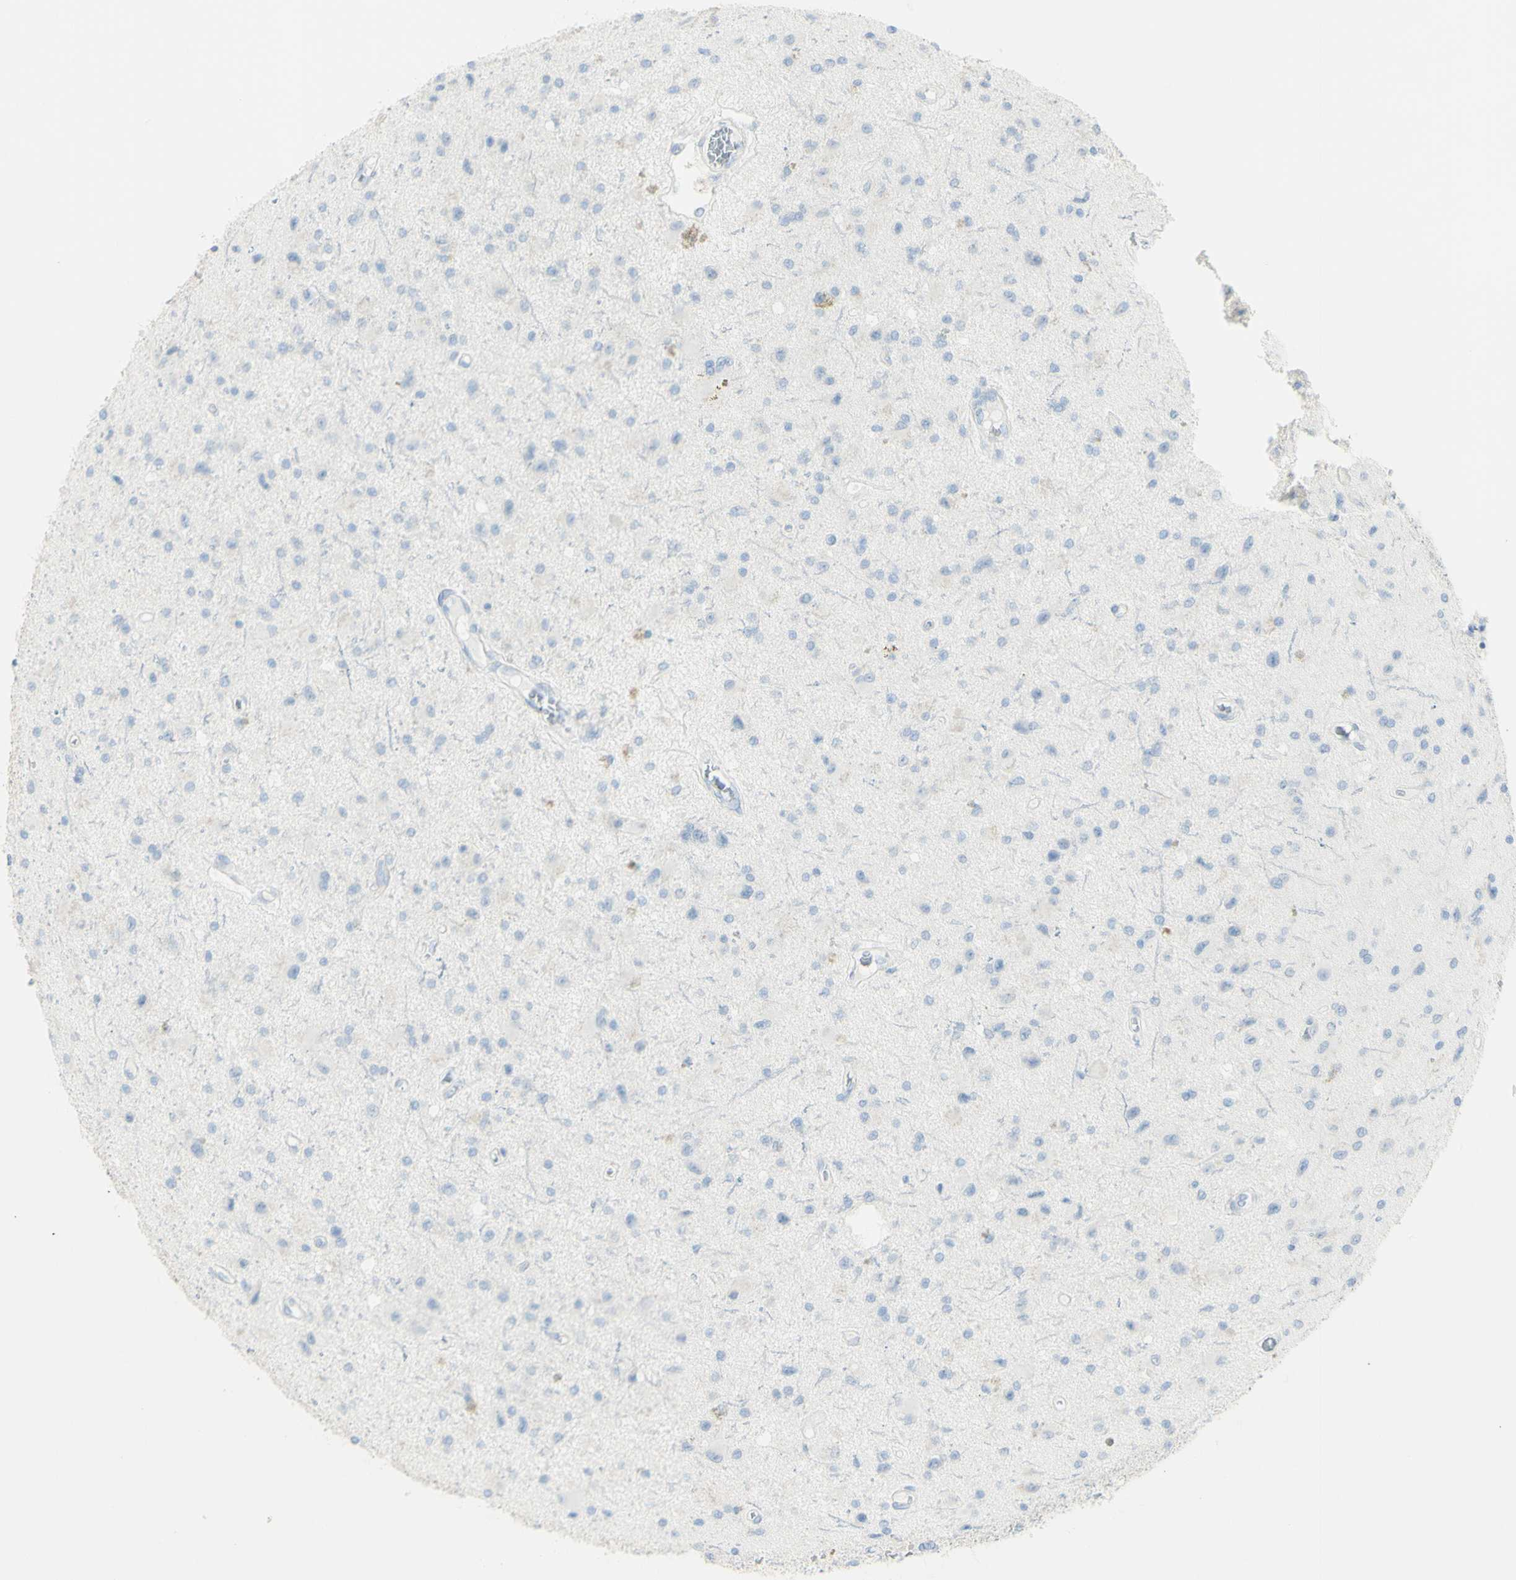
{"staining": {"intensity": "negative", "quantity": "none", "location": "none"}, "tissue": "glioma", "cell_type": "Tumor cells", "image_type": "cancer", "snomed": [{"axis": "morphology", "description": "Glioma, malignant, Low grade"}, {"axis": "topography", "description": "Brain"}], "caption": "A photomicrograph of human glioma is negative for staining in tumor cells.", "gene": "LETM1", "patient": {"sex": "male", "age": 58}}